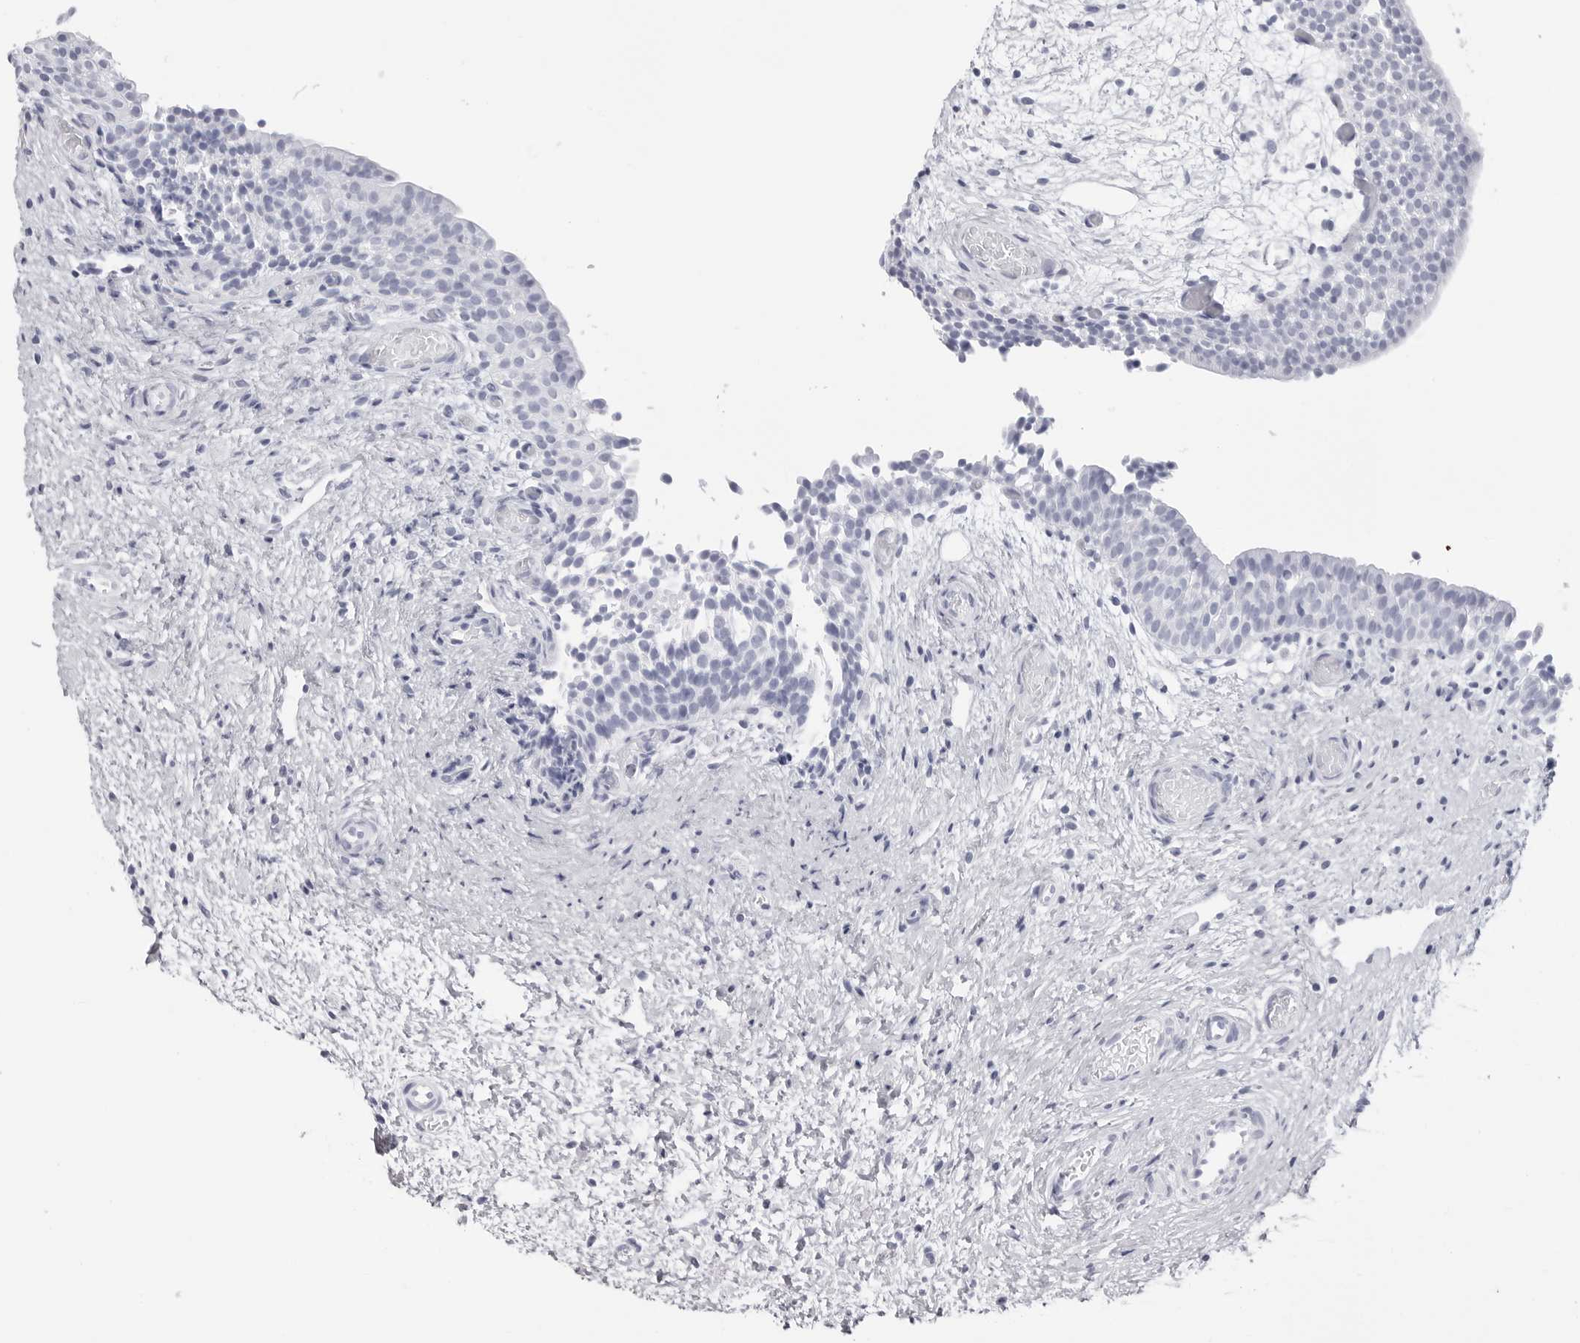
{"staining": {"intensity": "negative", "quantity": "none", "location": "none"}, "tissue": "urinary bladder", "cell_type": "Urothelial cells", "image_type": "normal", "snomed": [{"axis": "morphology", "description": "Normal tissue, NOS"}, {"axis": "topography", "description": "Urinary bladder"}], "caption": "The micrograph reveals no staining of urothelial cells in unremarkable urinary bladder.", "gene": "CST2", "patient": {"sex": "male", "age": 1}}